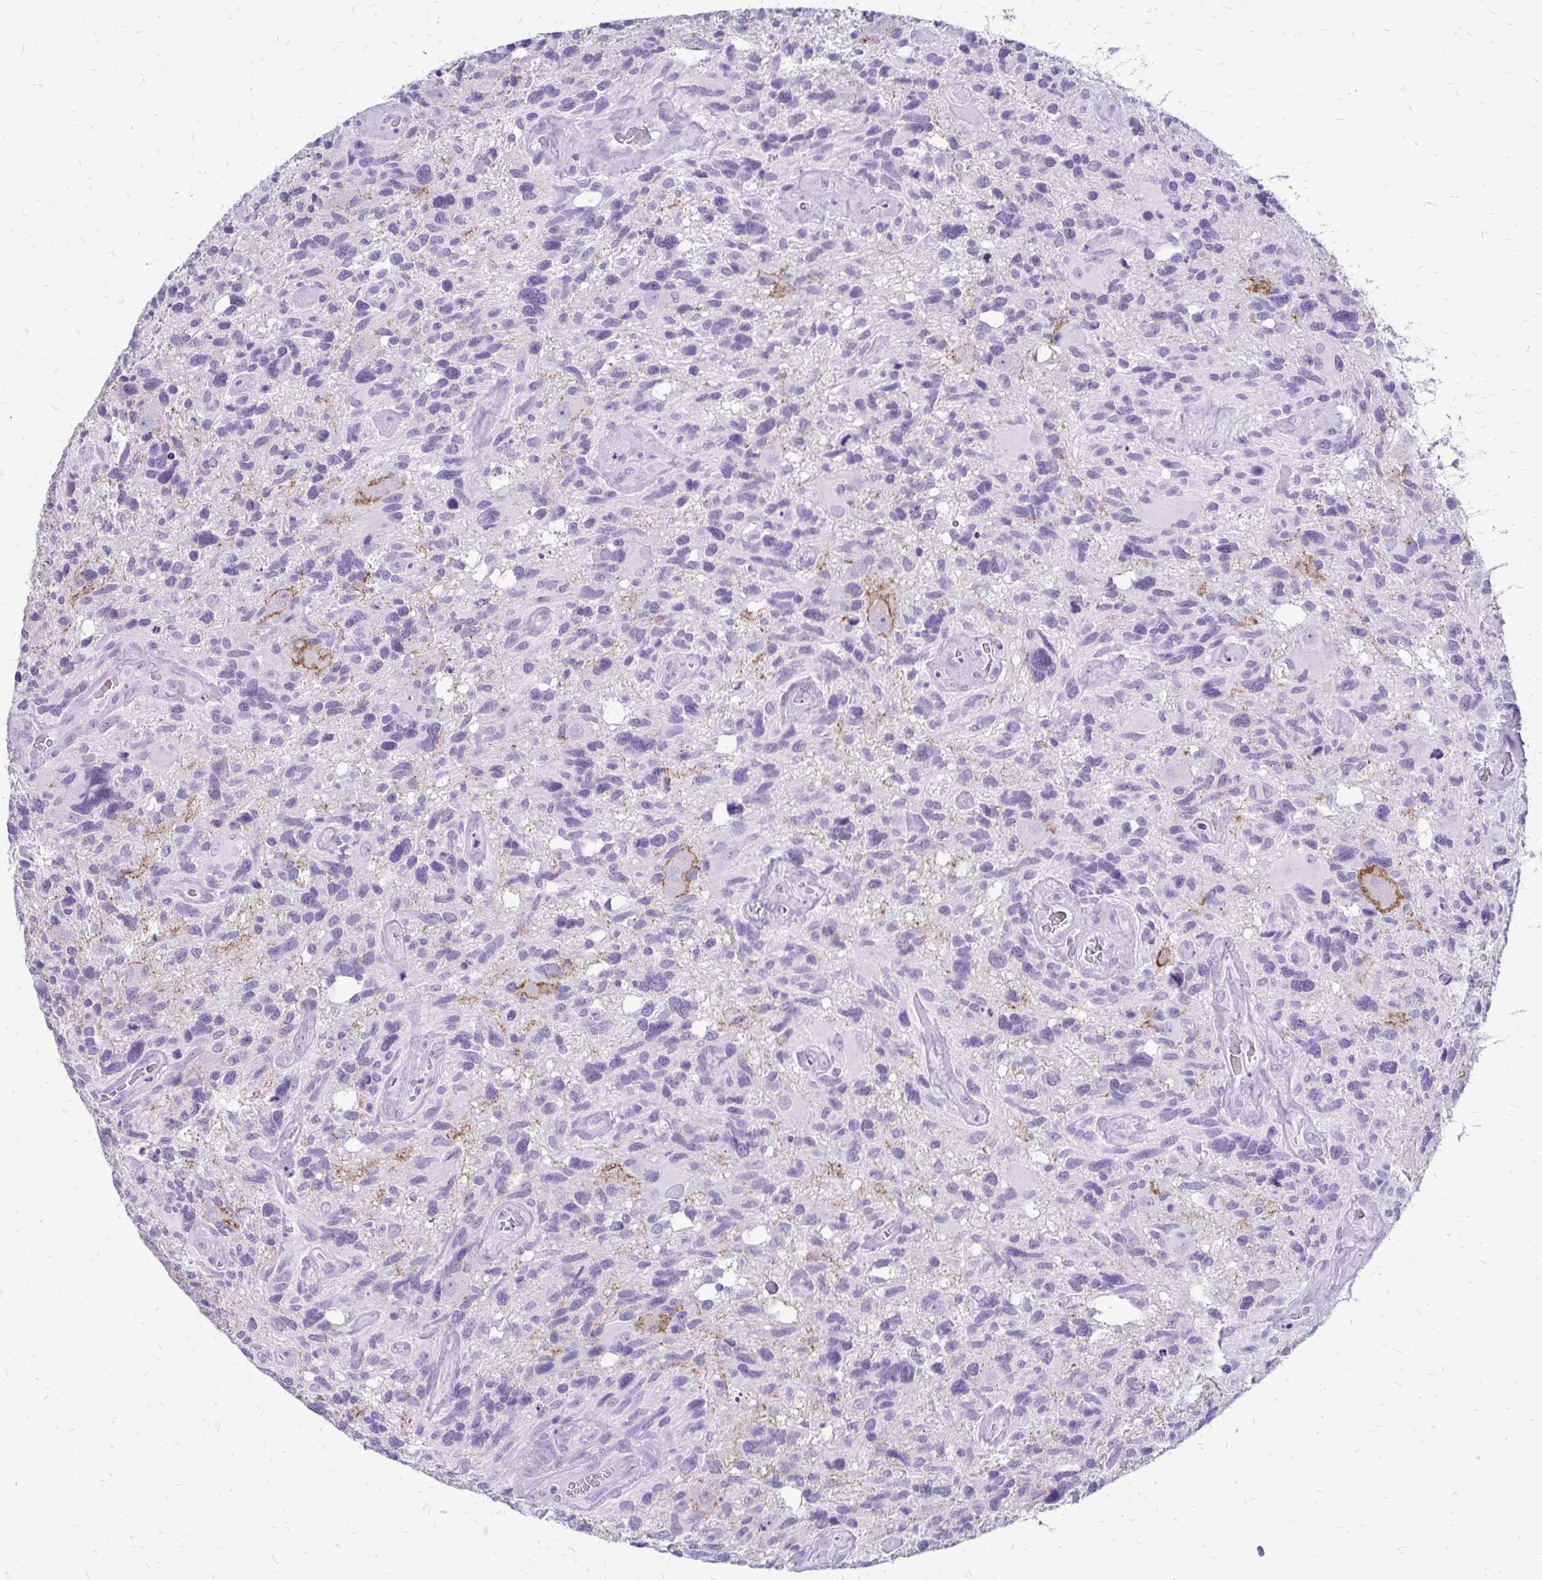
{"staining": {"intensity": "negative", "quantity": "none", "location": "none"}, "tissue": "glioma", "cell_type": "Tumor cells", "image_type": "cancer", "snomed": [{"axis": "morphology", "description": "Glioma, malignant, High grade"}, {"axis": "topography", "description": "Brain"}], "caption": "DAB immunohistochemical staining of glioma demonstrates no significant staining in tumor cells.", "gene": "SLC32A1", "patient": {"sex": "male", "age": 49}}